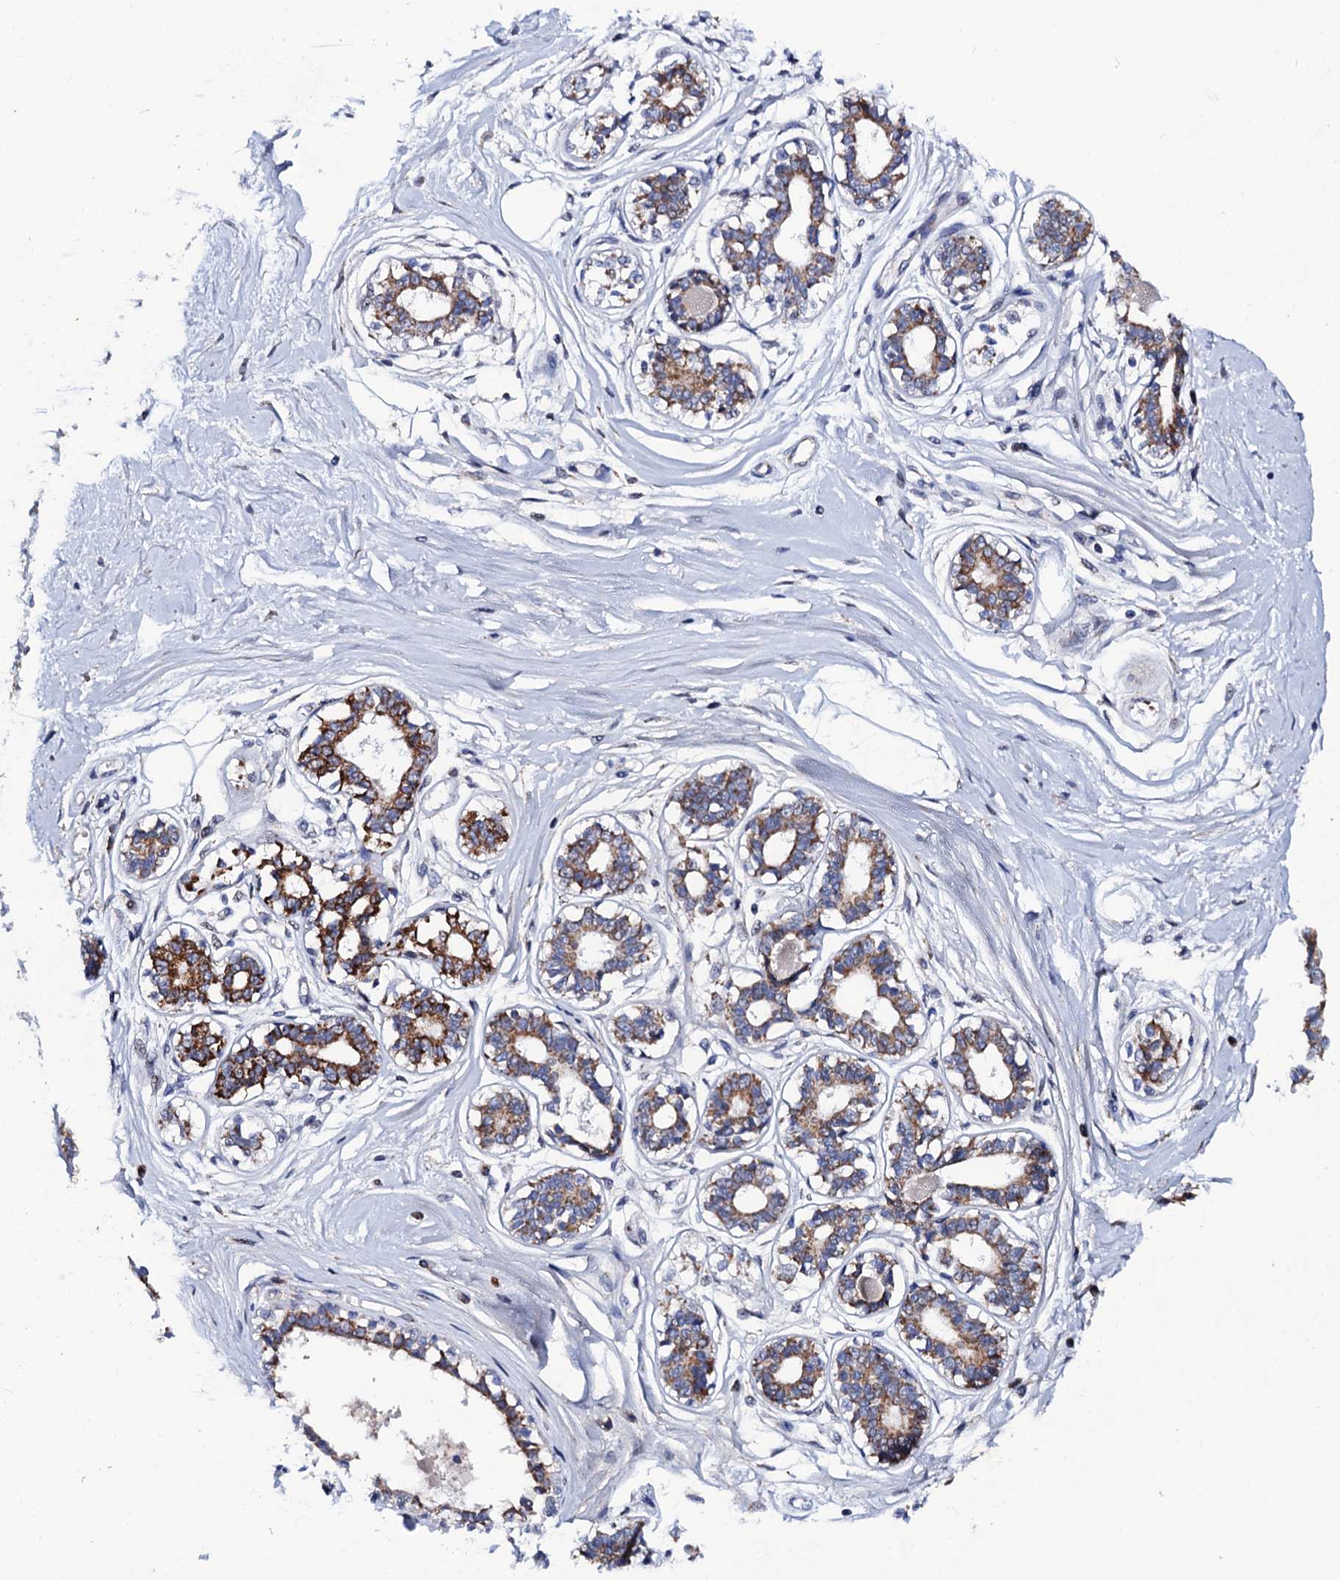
{"staining": {"intensity": "negative", "quantity": "none", "location": "none"}, "tissue": "breast", "cell_type": "Adipocytes", "image_type": "normal", "snomed": [{"axis": "morphology", "description": "Normal tissue, NOS"}, {"axis": "topography", "description": "Breast"}], "caption": "This is a image of immunohistochemistry (IHC) staining of unremarkable breast, which shows no expression in adipocytes.", "gene": "PTCD3", "patient": {"sex": "female", "age": 45}}